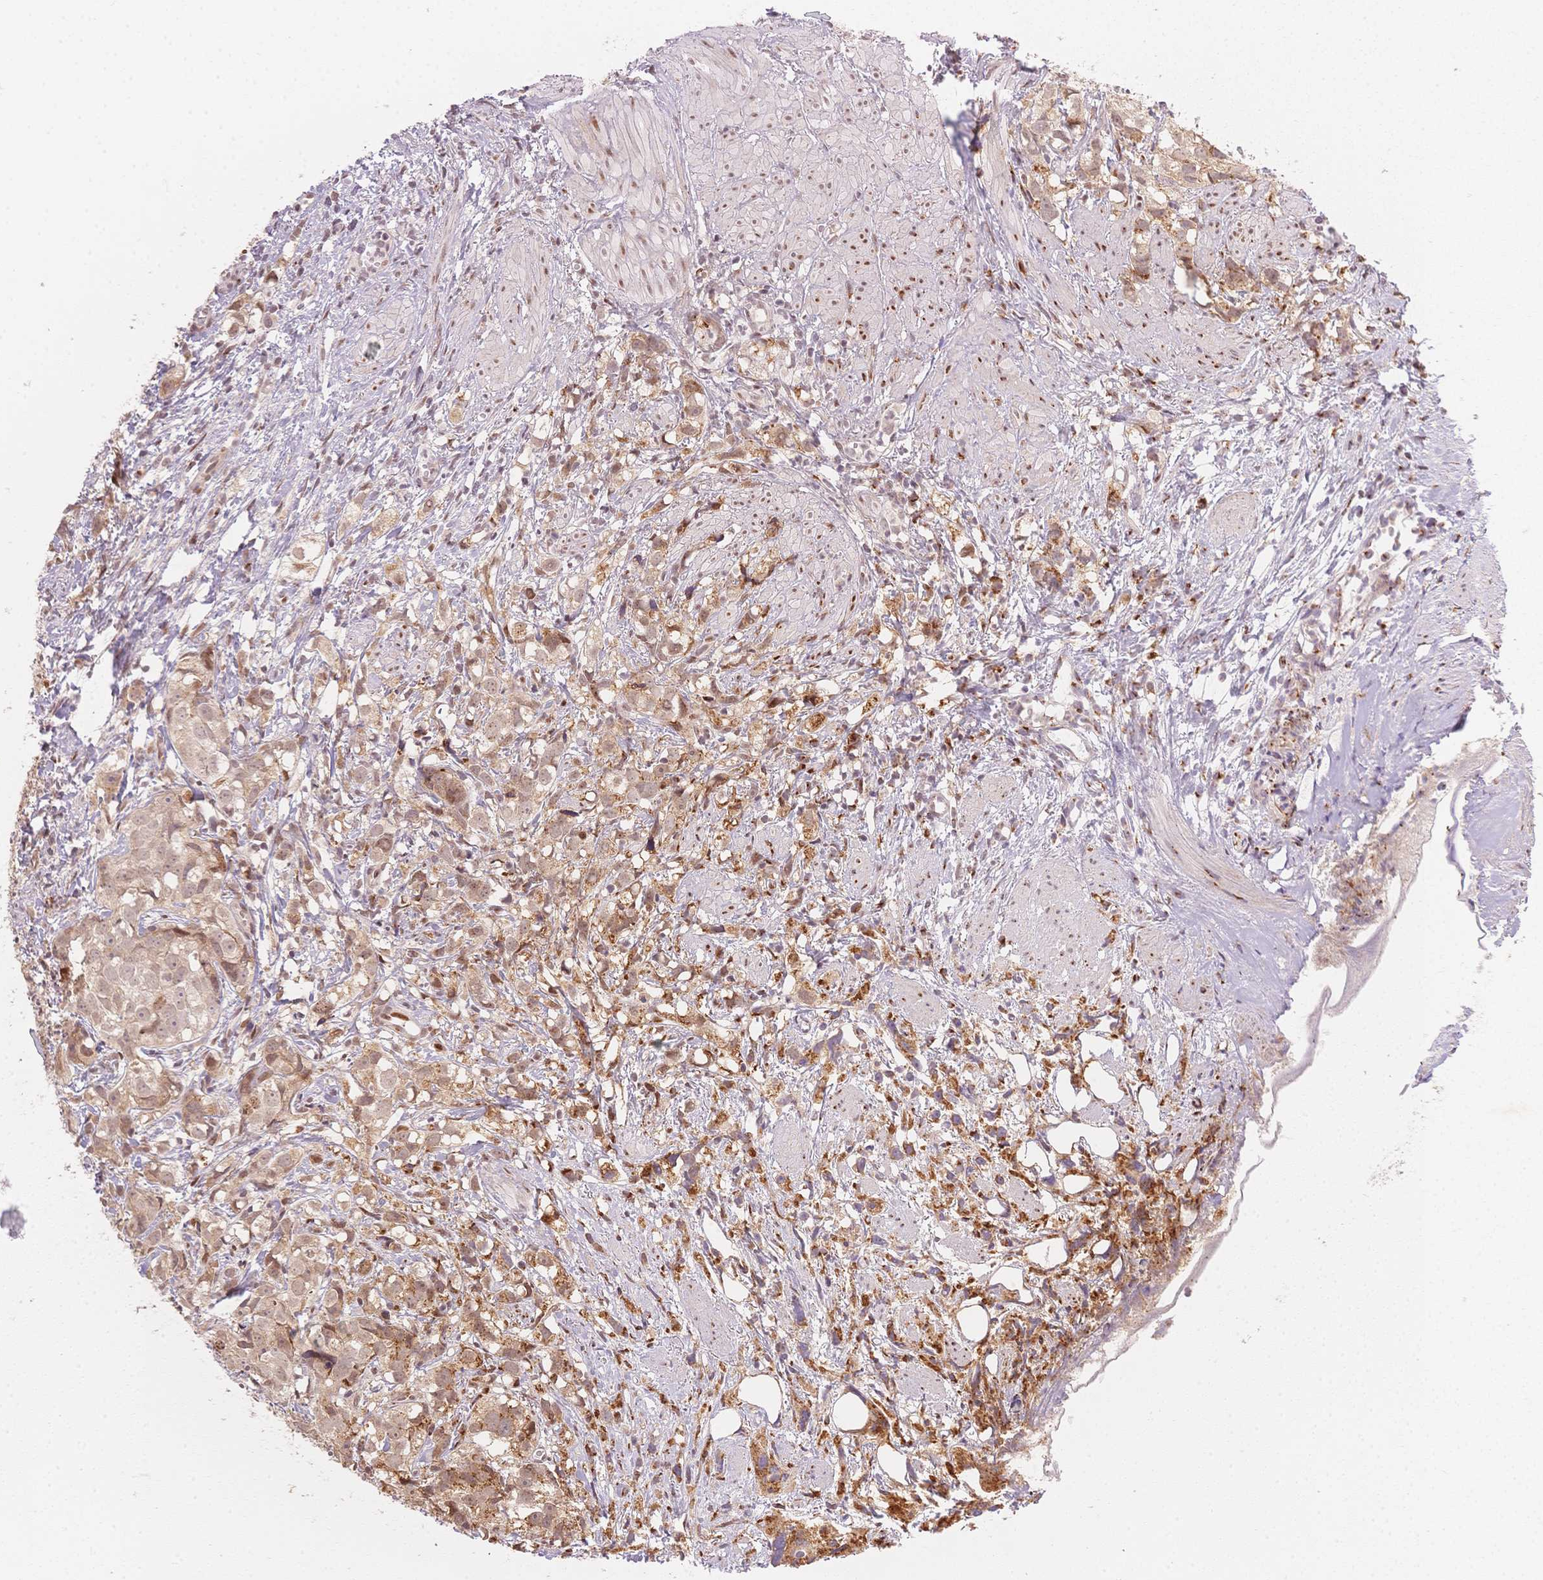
{"staining": {"intensity": "weak", "quantity": "25%-75%", "location": "cytoplasmic/membranous,nuclear"}, "tissue": "prostate cancer", "cell_type": "Tumor cells", "image_type": "cancer", "snomed": [{"axis": "morphology", "description": "Adenocarcinoma, High grade"}, {"axis": "topography", "description": "Prostate"}], "caption": "The histopathology image shows a brown stain indicating the presence of a protein in the cytoplasmic/membranous and nuclear of tumor cells in high-grade adenocarcinoma (prostate).", "gene": "STK39", "patient": {"sex": "male", "age": 68}}